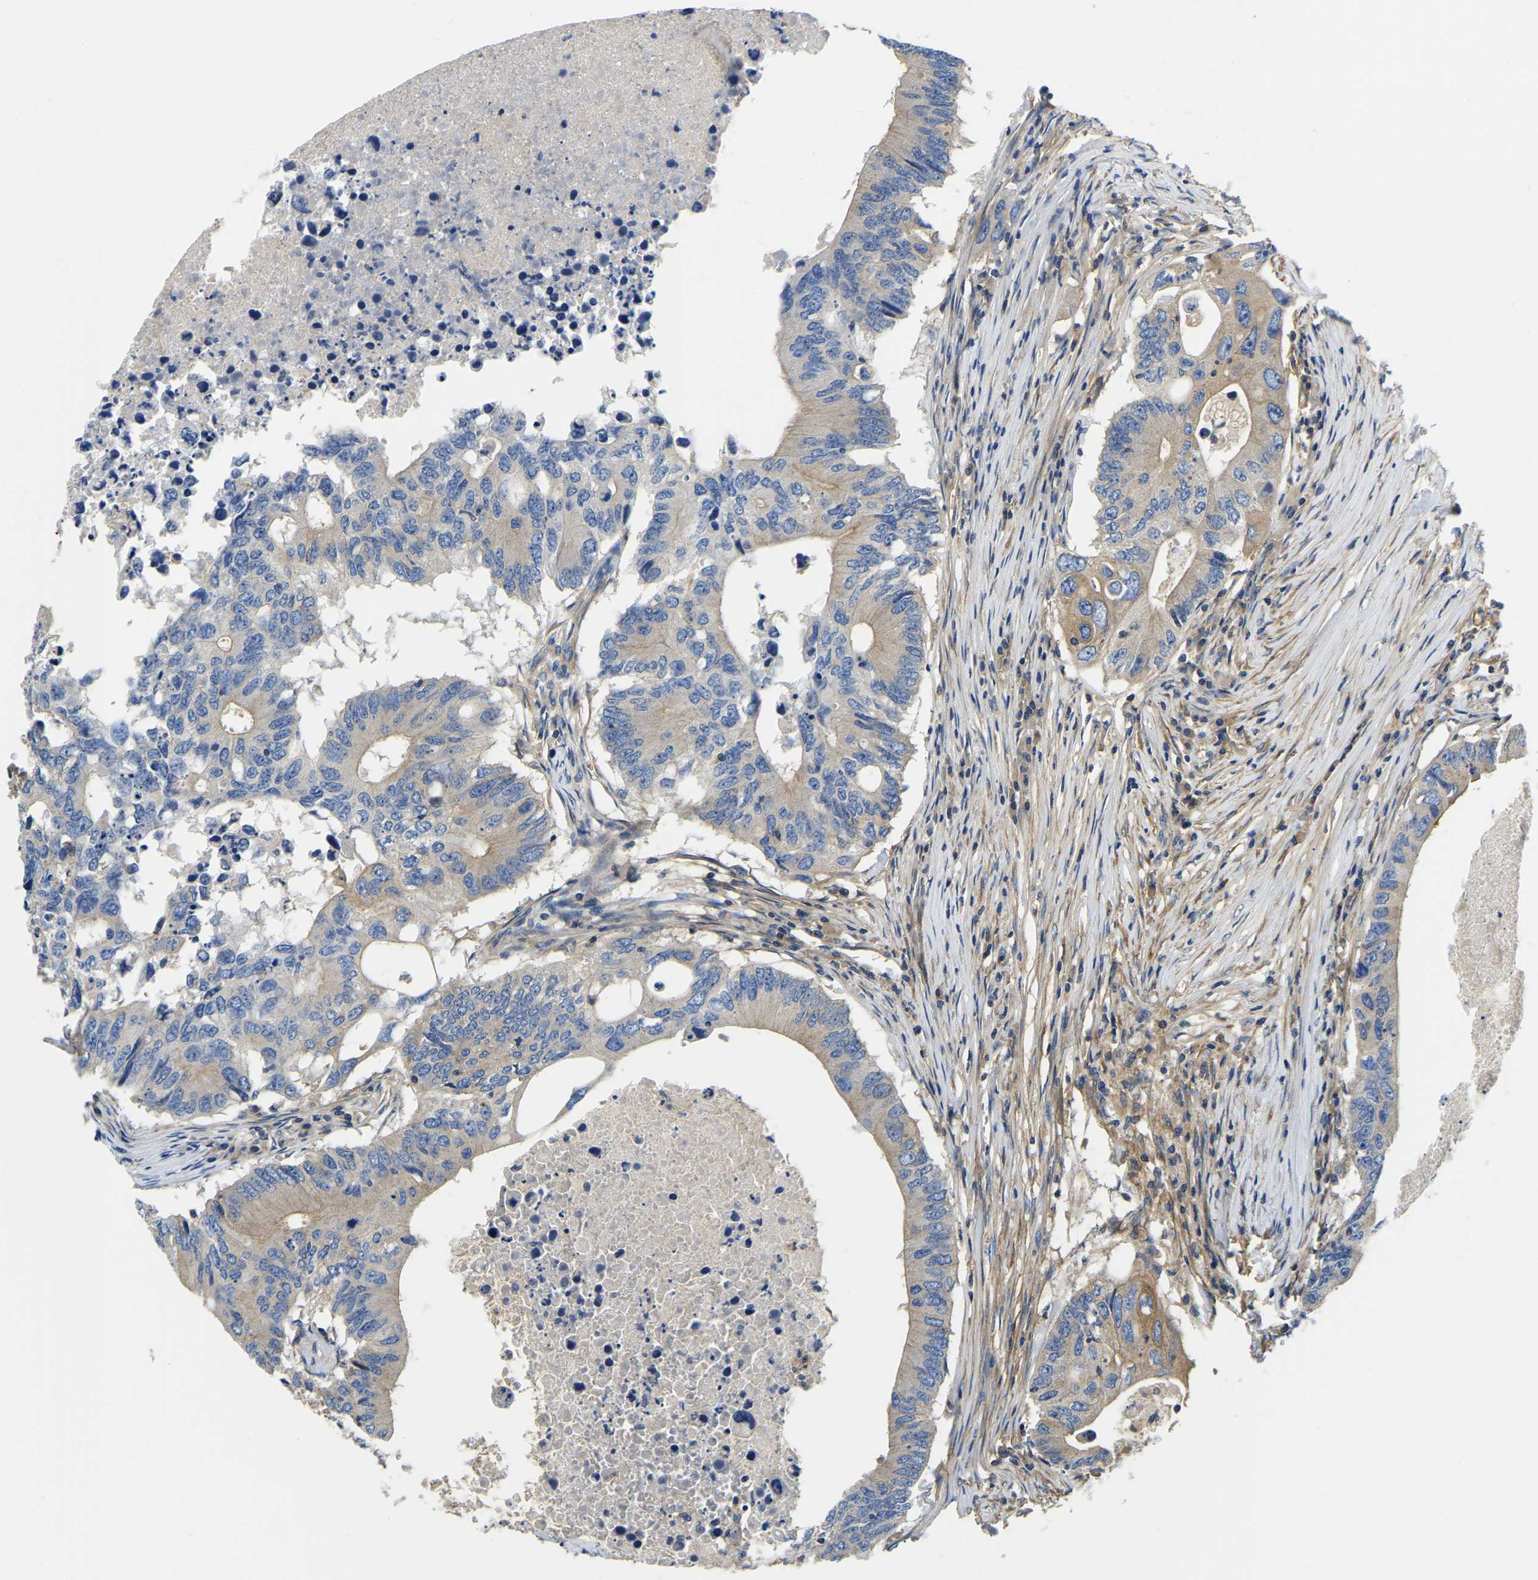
{"staining": {"intensity": "weak", "quantity": "25%-75%", "location": "cytoplasmic/membranous"}, "tissue": "colorectal cancer", "cell_type": "Tumor cells", "image_type": "cancer", "snomed": [{"axis": "morphology", "description": "Adenocarcinoma, NOS"}, {"axis": "topography", "description": "Colon"}], "caption": "Protein analysis of colorectal adenocarcinoma tissue demonstrates weak cytoplasmic/membranous expression in approximately 25%-75% of tumor cells.", "gene": "STAT2", "patient": {"sex": "male", "age": 71}}